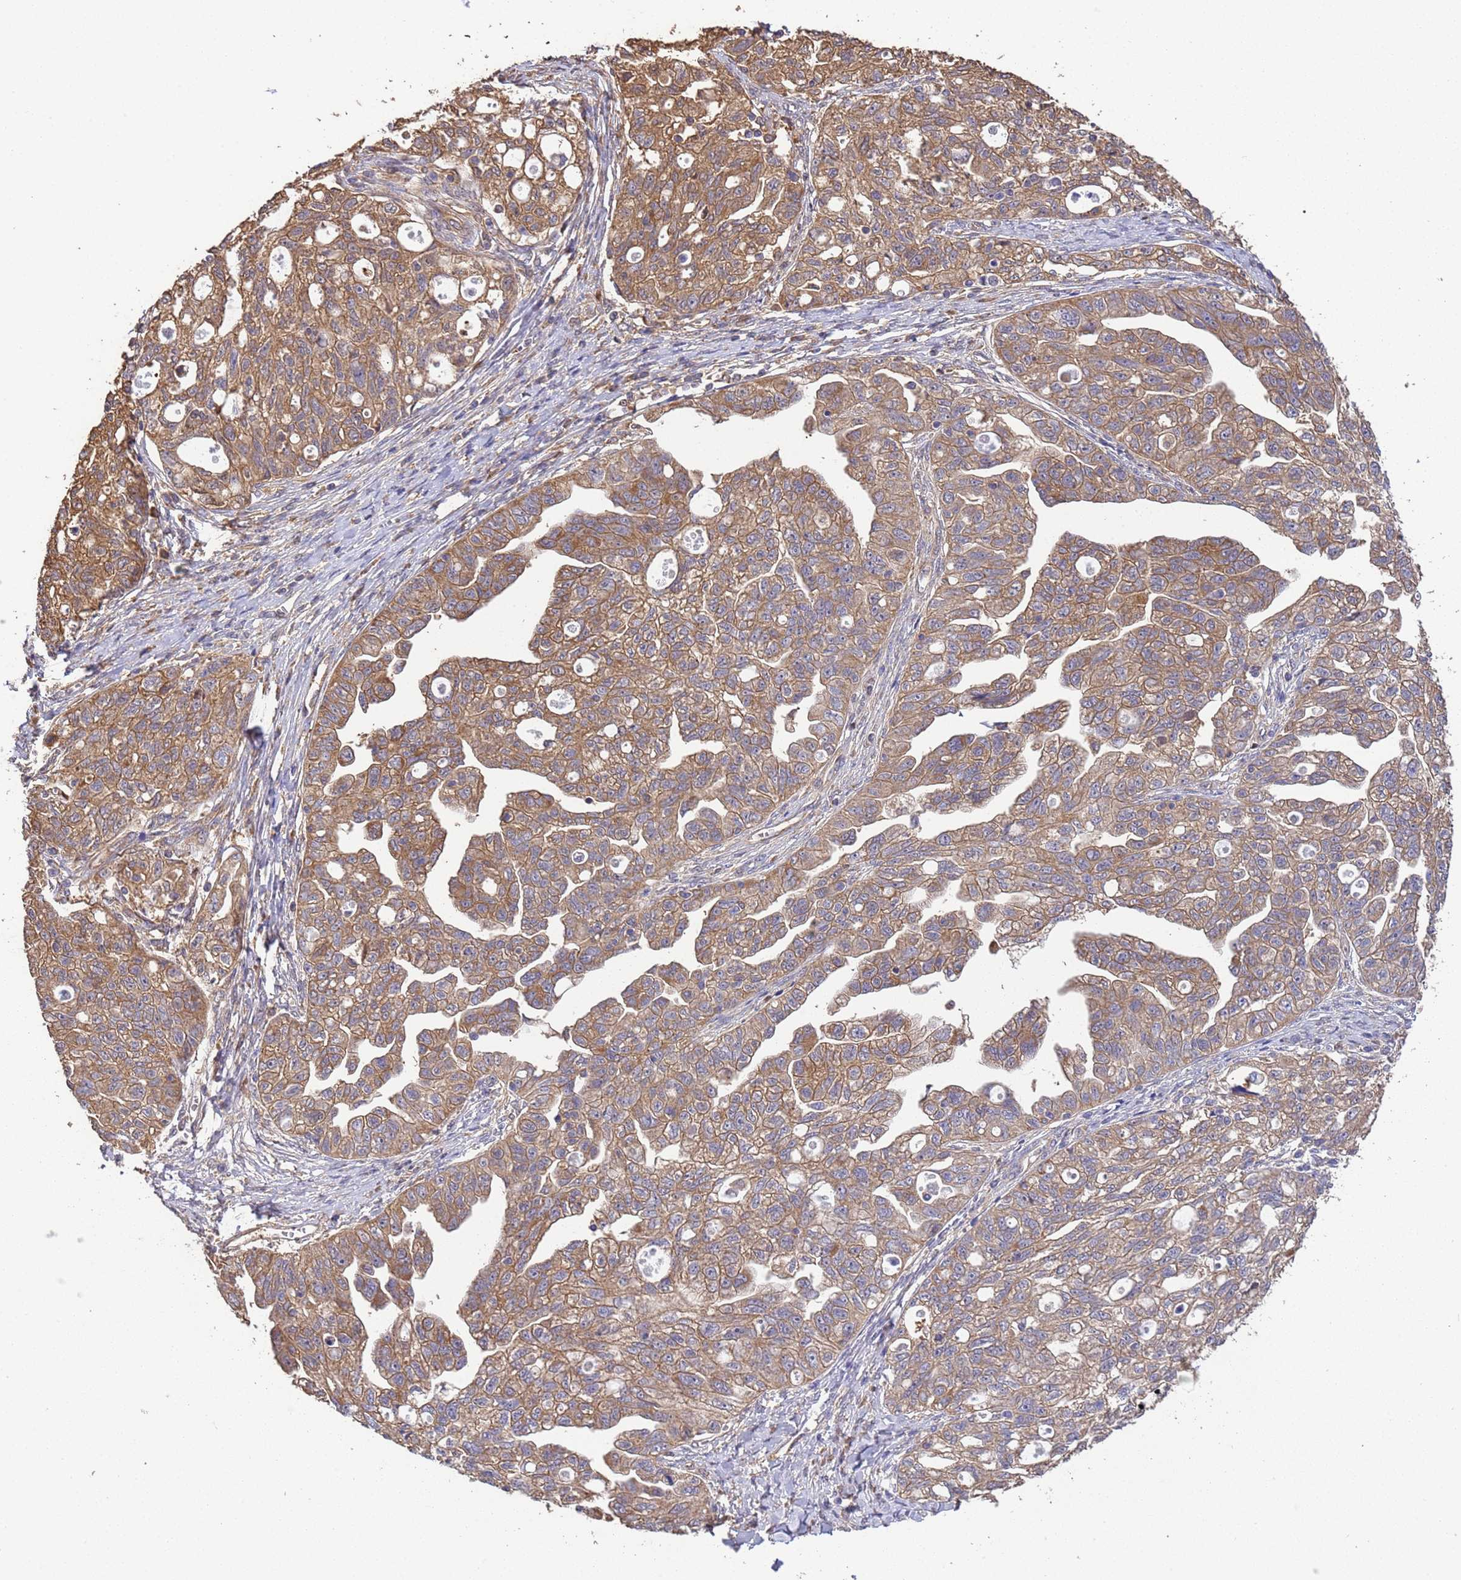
{"staining": {"intensity": "moderate", "quantity": ">75%", "location": "cytoplasmic/membranous"}, "tissue": "ovarian cancer", "cell_type": "Tumor cells", "image_type": "cancer", "snomed": [{"axis": "morphology", "description": "Carcinoma, NOS"}, {"axis": "morphology", "description": "Cystadenocarcinoma, serous, NOS"}, {"axis": "topography", "description": "Ovary"}], "caption": "IHC histopathology image of human ovarian cancer (serous cystadenocarcinoma) stained for a protein (brown), which displays medium levels of moderate cytoplasmic/membranous staining in approximately >75% of tumor cells.", "gene": "NPHP1", "patient": {"sex": "female", "age": 69}}